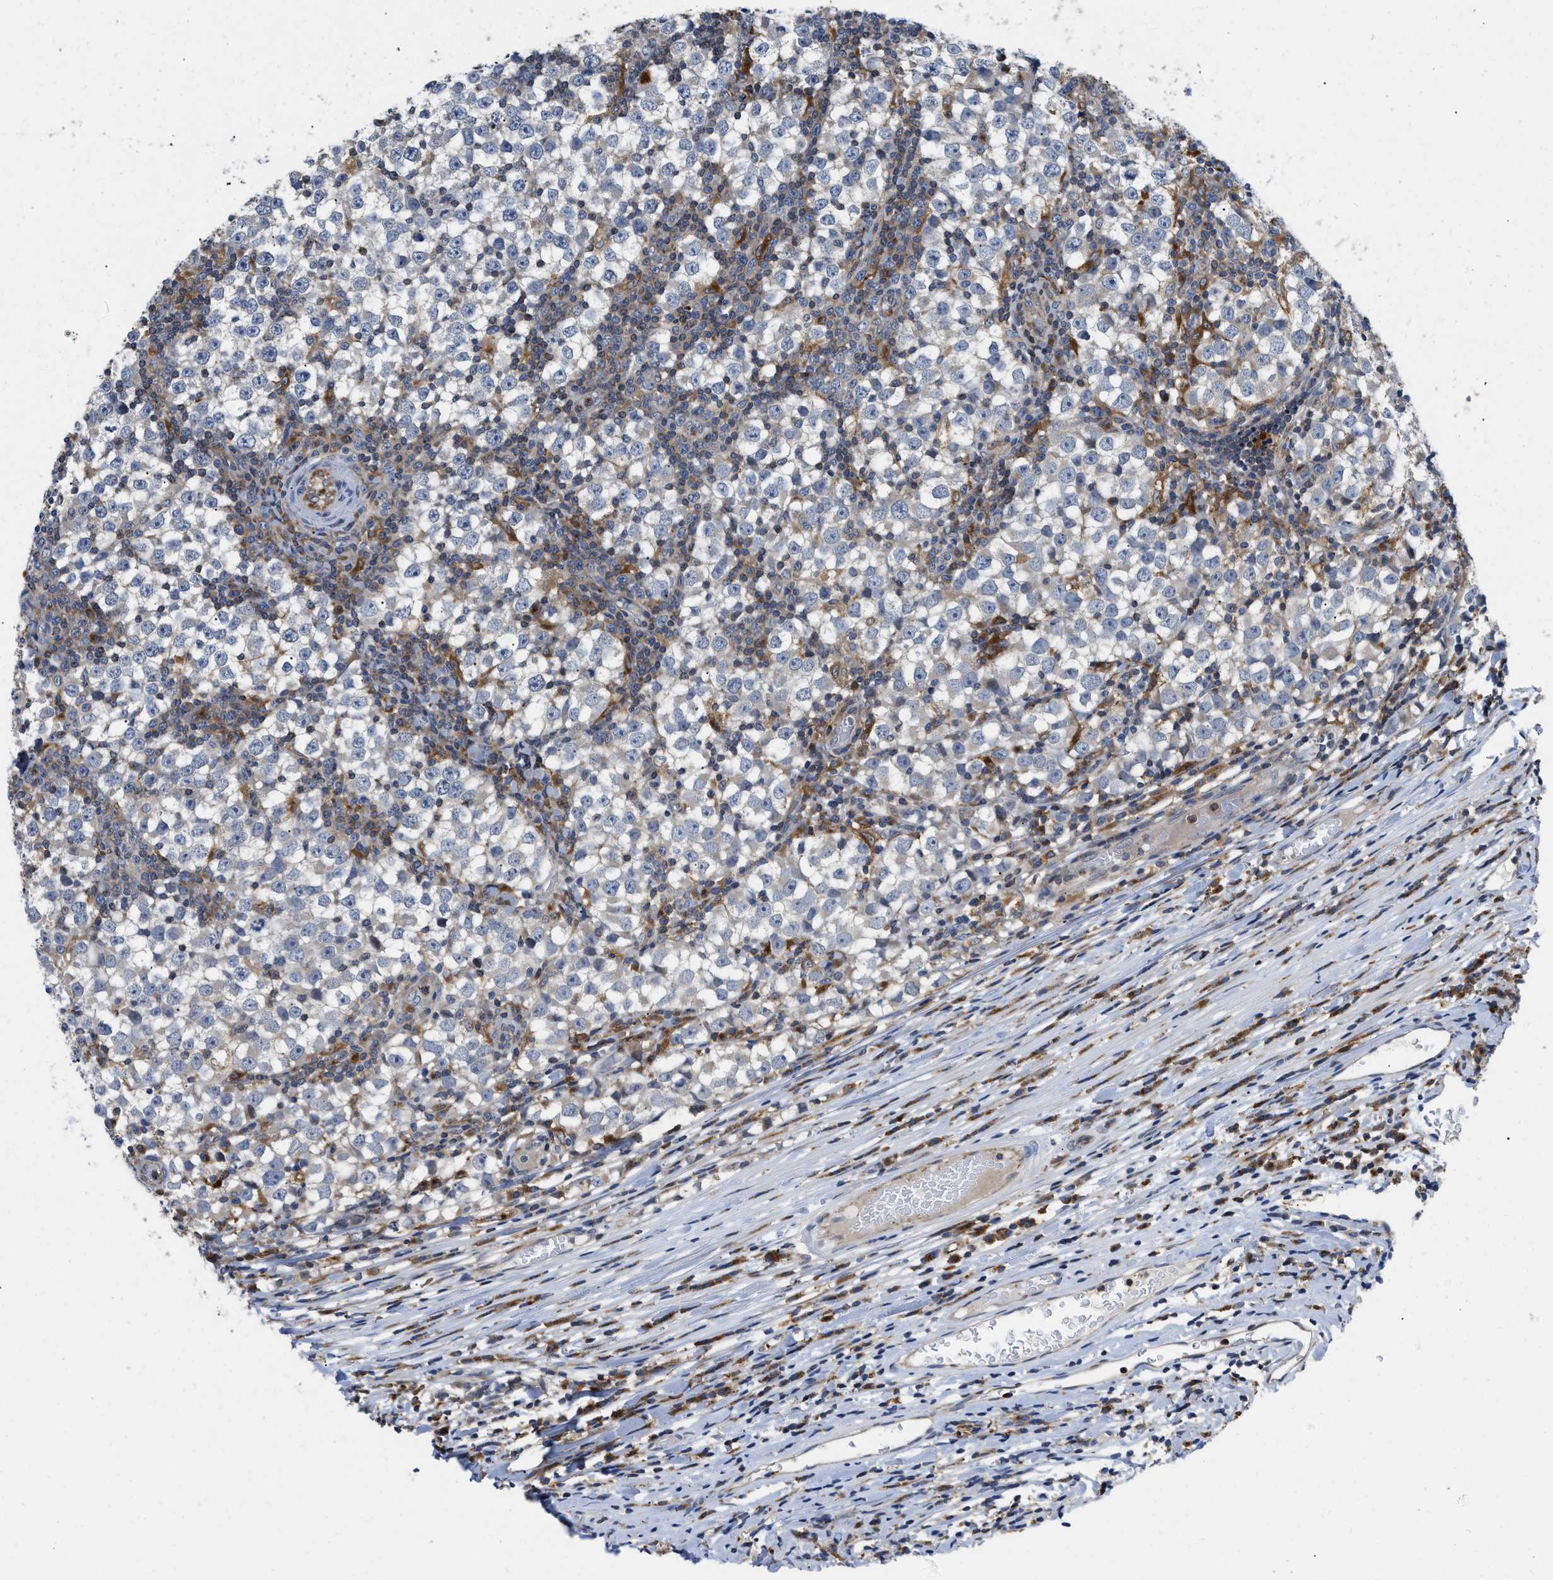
{"staining": {"intensity": "negative", "quantity": "none", "location": "none"}, "tissue": "testis cancer", "cell_type": "Tumor cells", "image_type": "cancer", "snomed": [{"axis": "morphology", "description": "Seminoma, NOS"}, {"axis": "topography", "description": "Testis"}], "caption": "DAB (3,3'-diaminobenzidine) immunohistochemical staining of human testis cancer (seminoma) demonstrates no significant staining in tumor cells.", "gene": "ENPP4", "patient": {"sex": "male", "age": 65}}